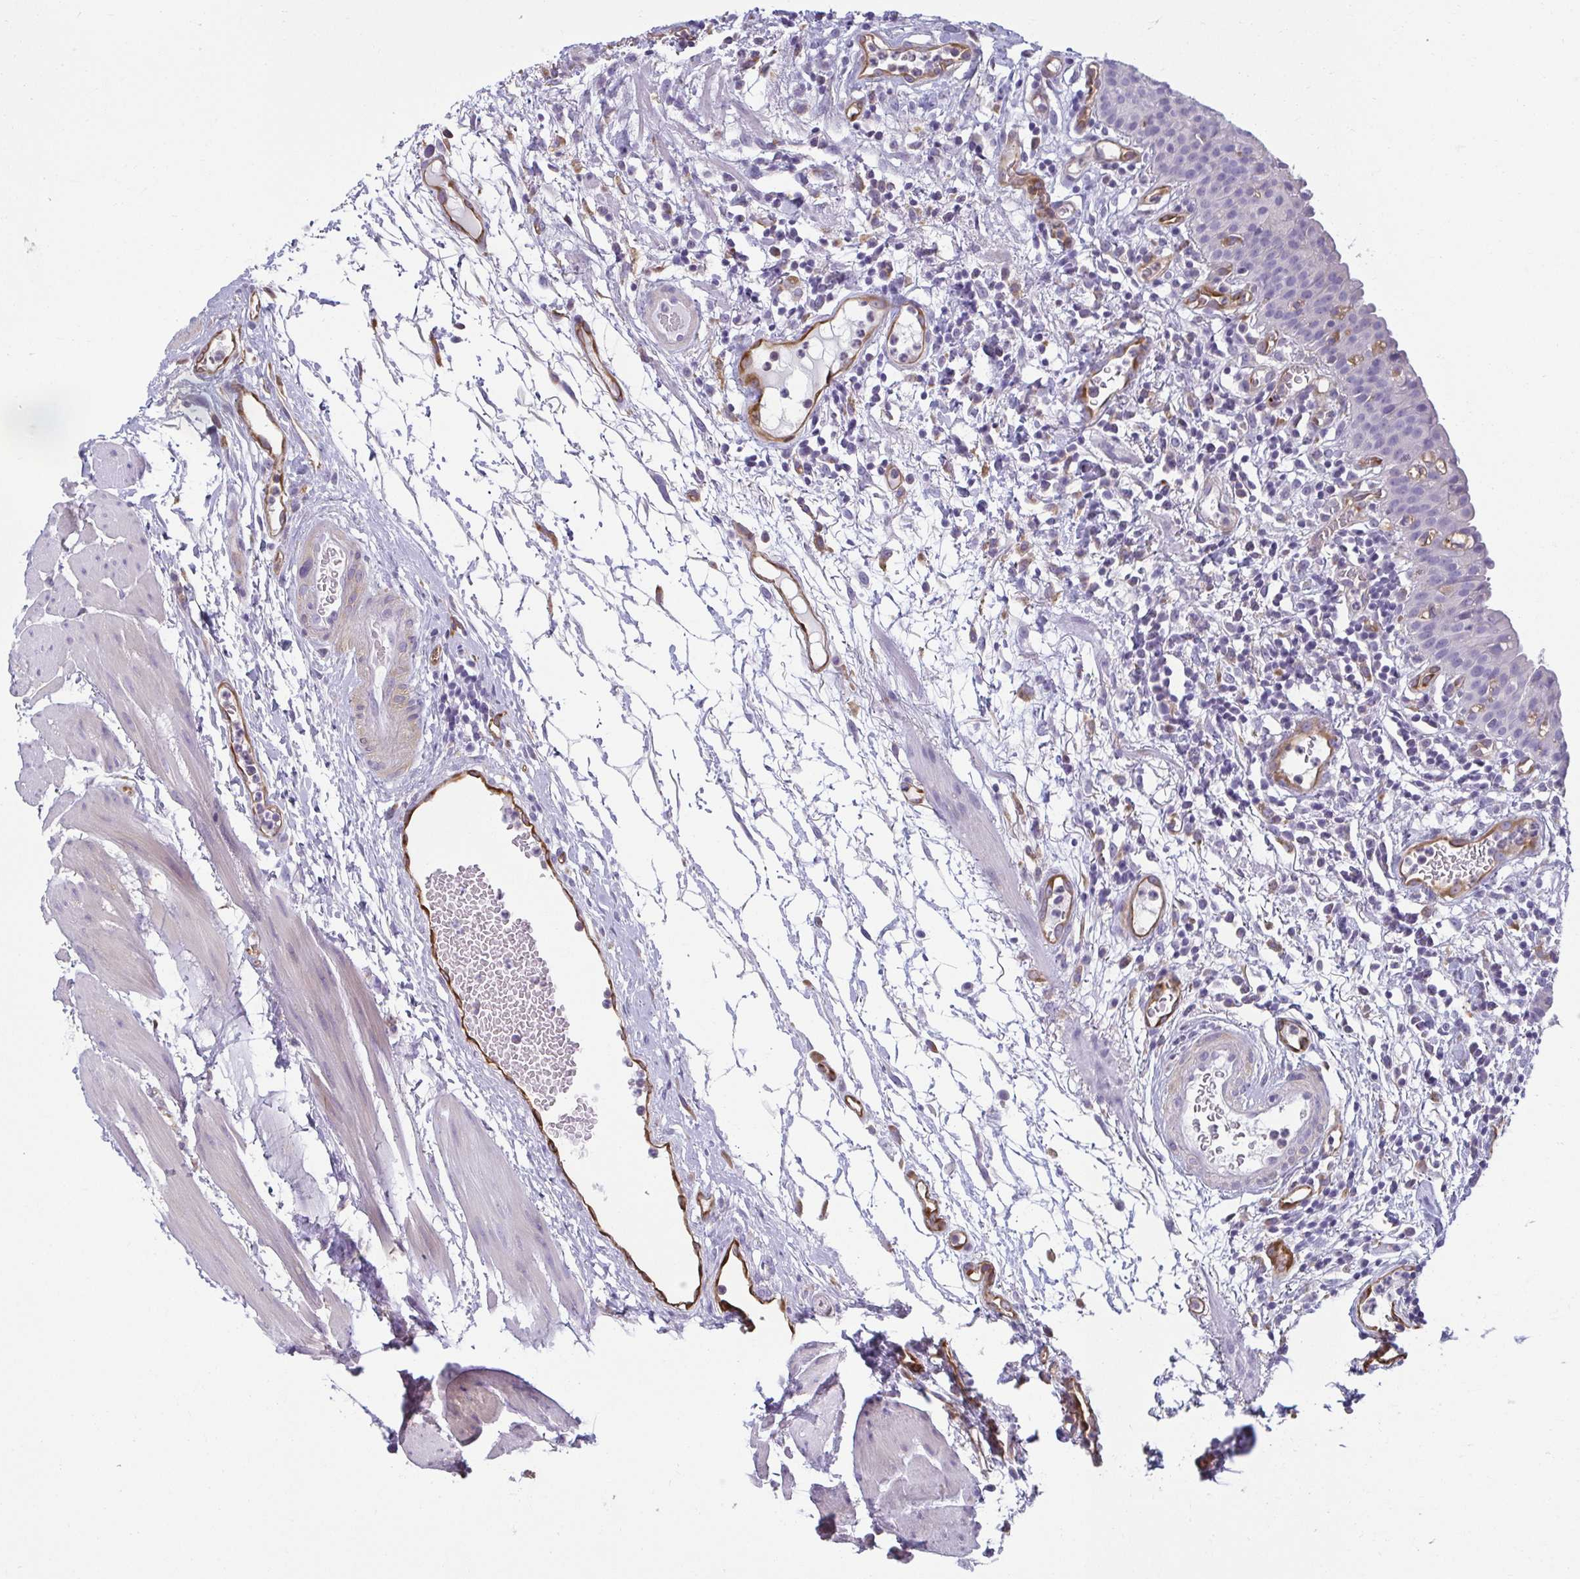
{"staining": {"intensity": "negative", "quantity": "none", "location": "none"}, "tissue": "urinary bladder", "cell_type": "Urothelial cells", "image_type": "normal", "snomed": [{"axis": "morphology", "description": "Normal tissue, NOS"}, {"axis": "morphology", "description": "Inflammation, NOS"}, {"axis": "topography", "description": "Urinary bladder"}], "caption": "High power microscopy image of an immunohistochemistry micrograph of normal urinary bladder, revealing no significant staining in urothelial cells. (DAB (3,3'-diaminobenzidine) immunohistochemistry visualized using brightfield microscopy, high magnification).", "gene": "PDE2A", "patient": {"sex": "male", "age": 57}}